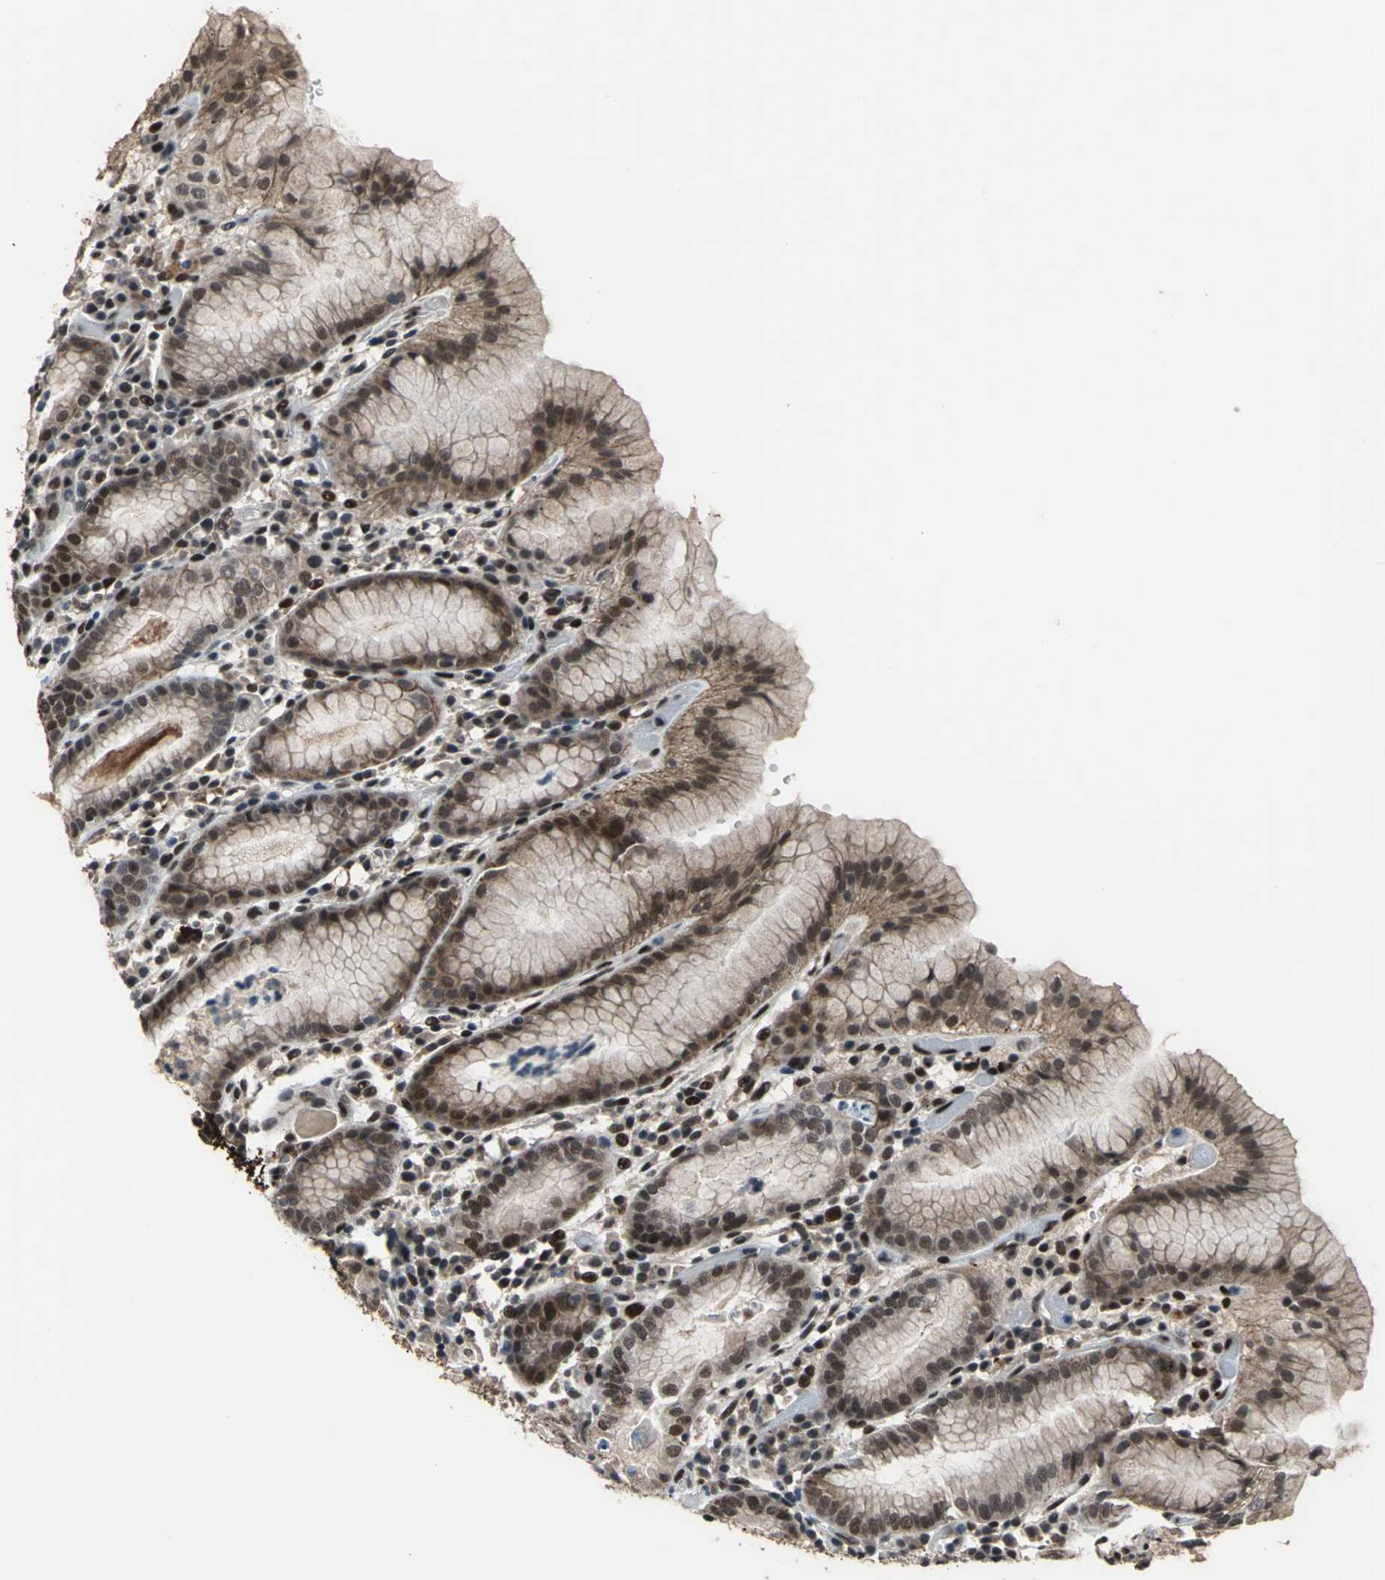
{"staining": {"intensity": "moderate", "quantity": ">75%", "location": "cytoplasmic/membranous,nuclear"}, "tissue": "stomach", "cell_type": "Glandular cells", "image_type": "normal", "snomed": [{"axis": "morphology", "description": "Normal tissue, NOS"}, {"axis": "topography", "description": "Stomach"}, {"axis": "topography", "description": "Stomach, lower"}], "caption": "Stomach stained with IHC shows moderate cytoplasmic/membranous,nuclear positivity in about >75% of glandular cells. (brown staining indicates protein expression, while blue staining denotes nuclei).", "gene": "ELF2", "patient": {"sex": "female", "age": 75}}